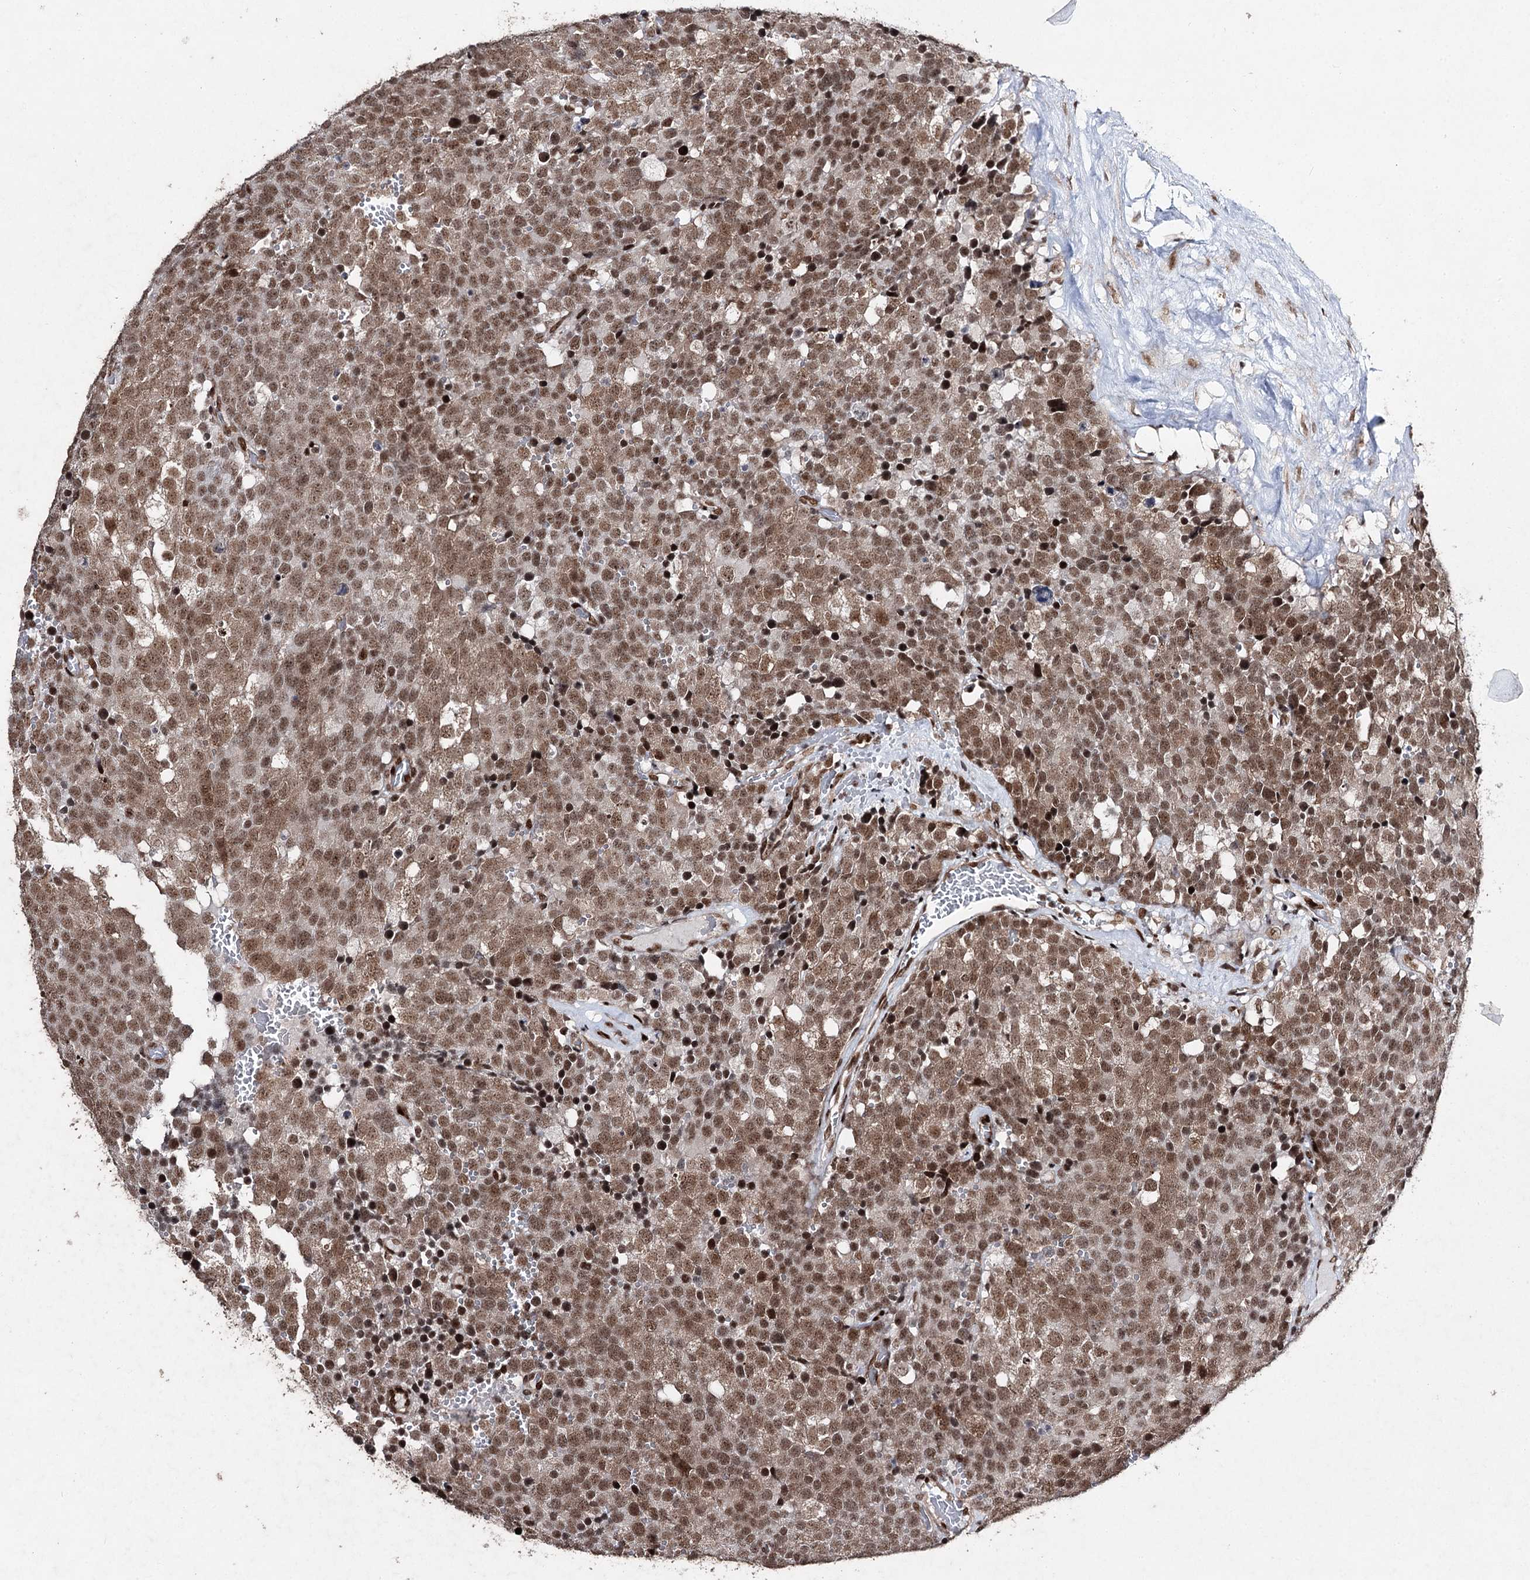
{"staining": {"intensity": "moderate", "quantity": ">75%", "location": "nuclear"}, "tissue": "testis cancer", "cell_type": "Tumor cells", "image_type": "cancer", "snomed": [{"axis": "morphology", "description": "Seminoma, NOS"}, {"axis": "topography", "description": "Testis"}], "caption": "The histopathology image reveals staining of seminoma (testis), revealing moderate nuclear protein expression (brown color) within tumor cells.", "gene": "PDCD4", "patient": {"sex": "male", "age": 71}}